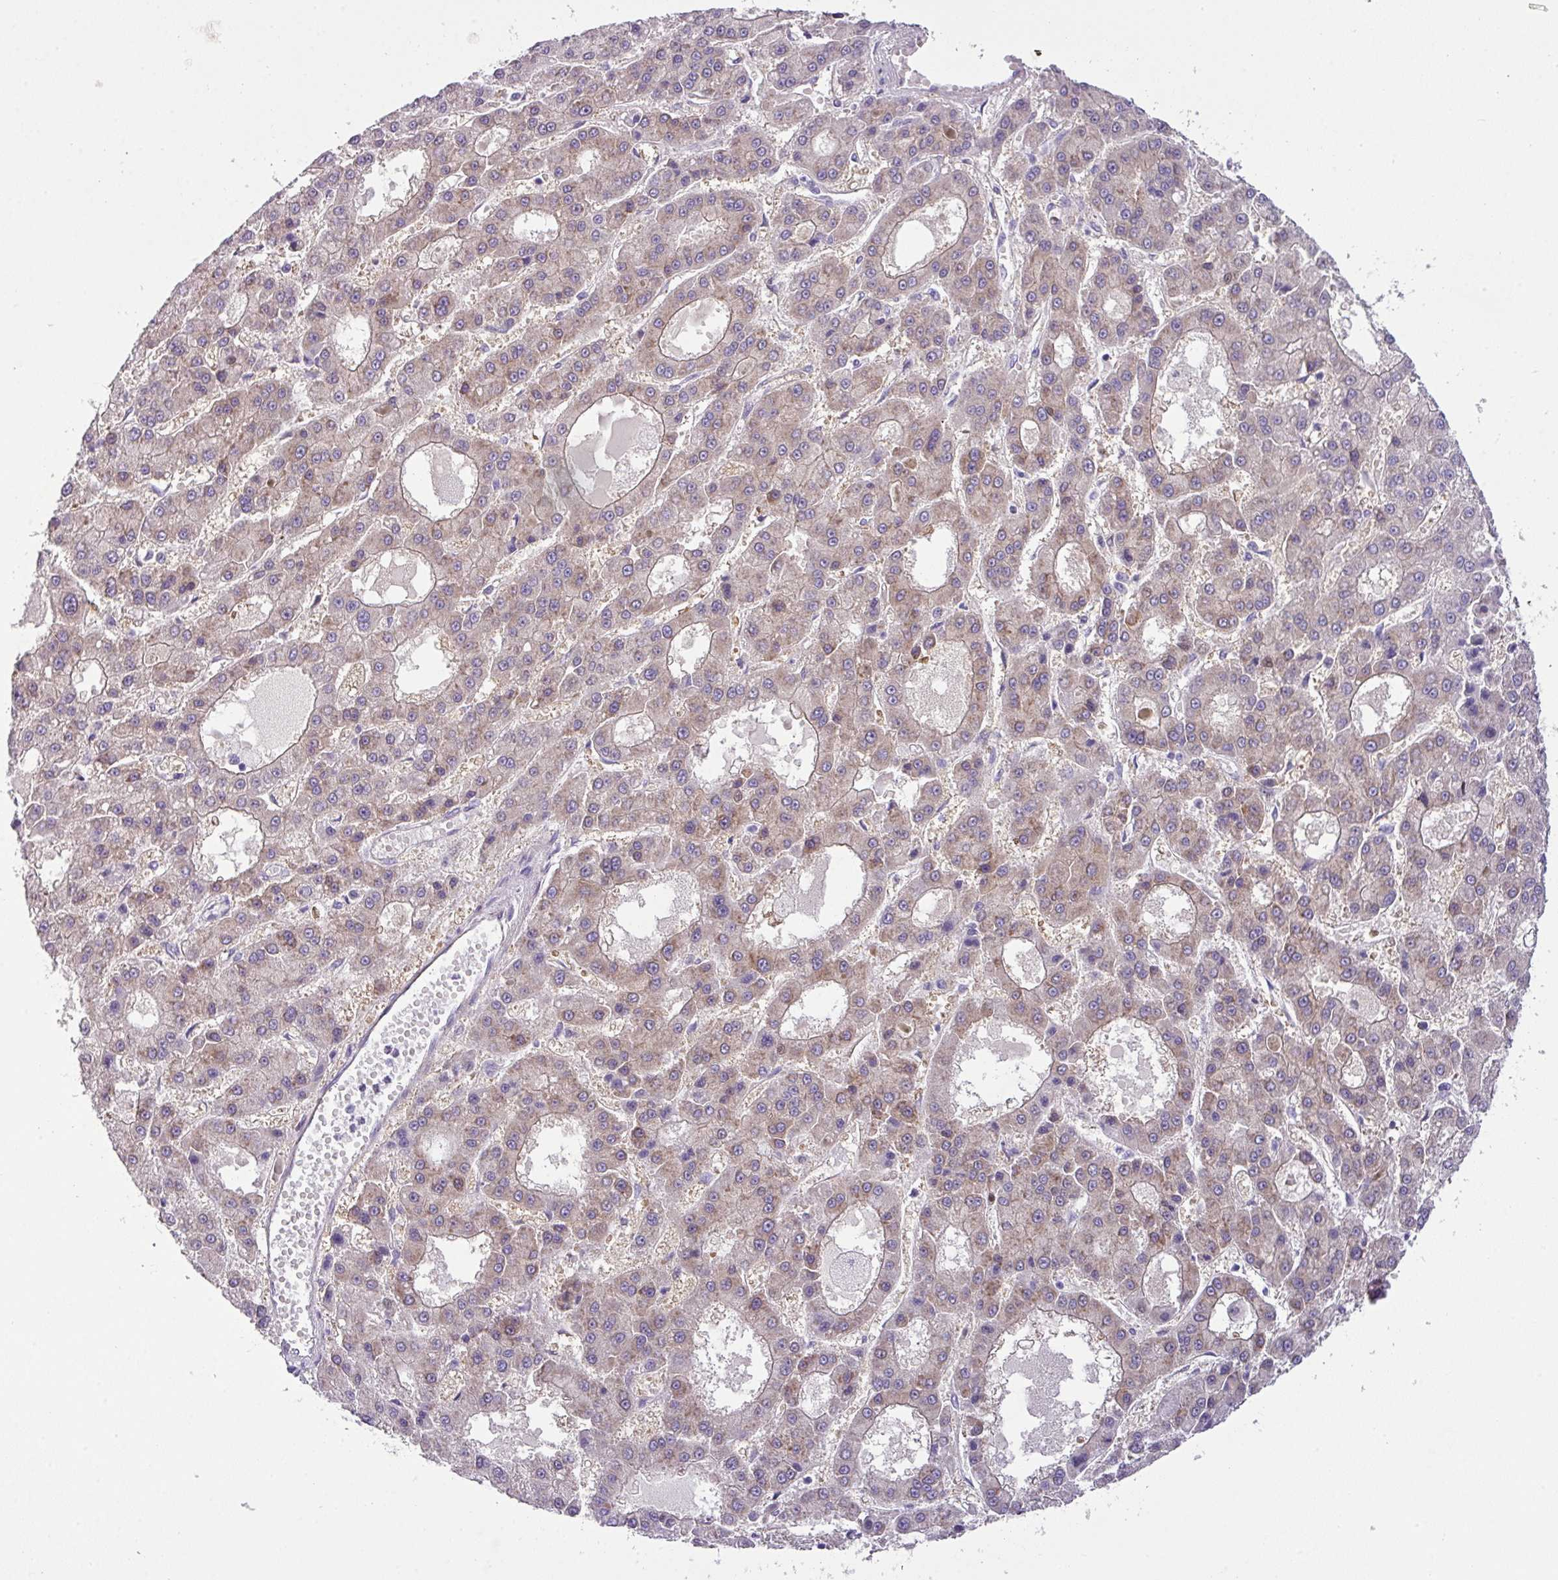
{"staining": {"intensity": "weak", "quantity": "<25%", "location": "cytoplasmic/membranous"}, "tissue": "liver cancer", "cell_type": "Tumor cells", "image_type": "cancer", "snomed": [{"axis": "morphology", "description": "Carcinoma, Hepatocellular, NOS"}, {"axis": "topography", "description": "Liver"}], "caption": "Immunohistochemistry photomicrograph of neoplastic tissue: liver hepatocellular carcinoma stained with DAB (3,3'-diaminobenzidine) demonstrates no significant protein staining in tumor cells. (Immunohistochemistry (ihc), brightfield microscopy, high magnification).", "gene": "ENSG00000273748", "patient": {"sex": "male", "age": 70}}